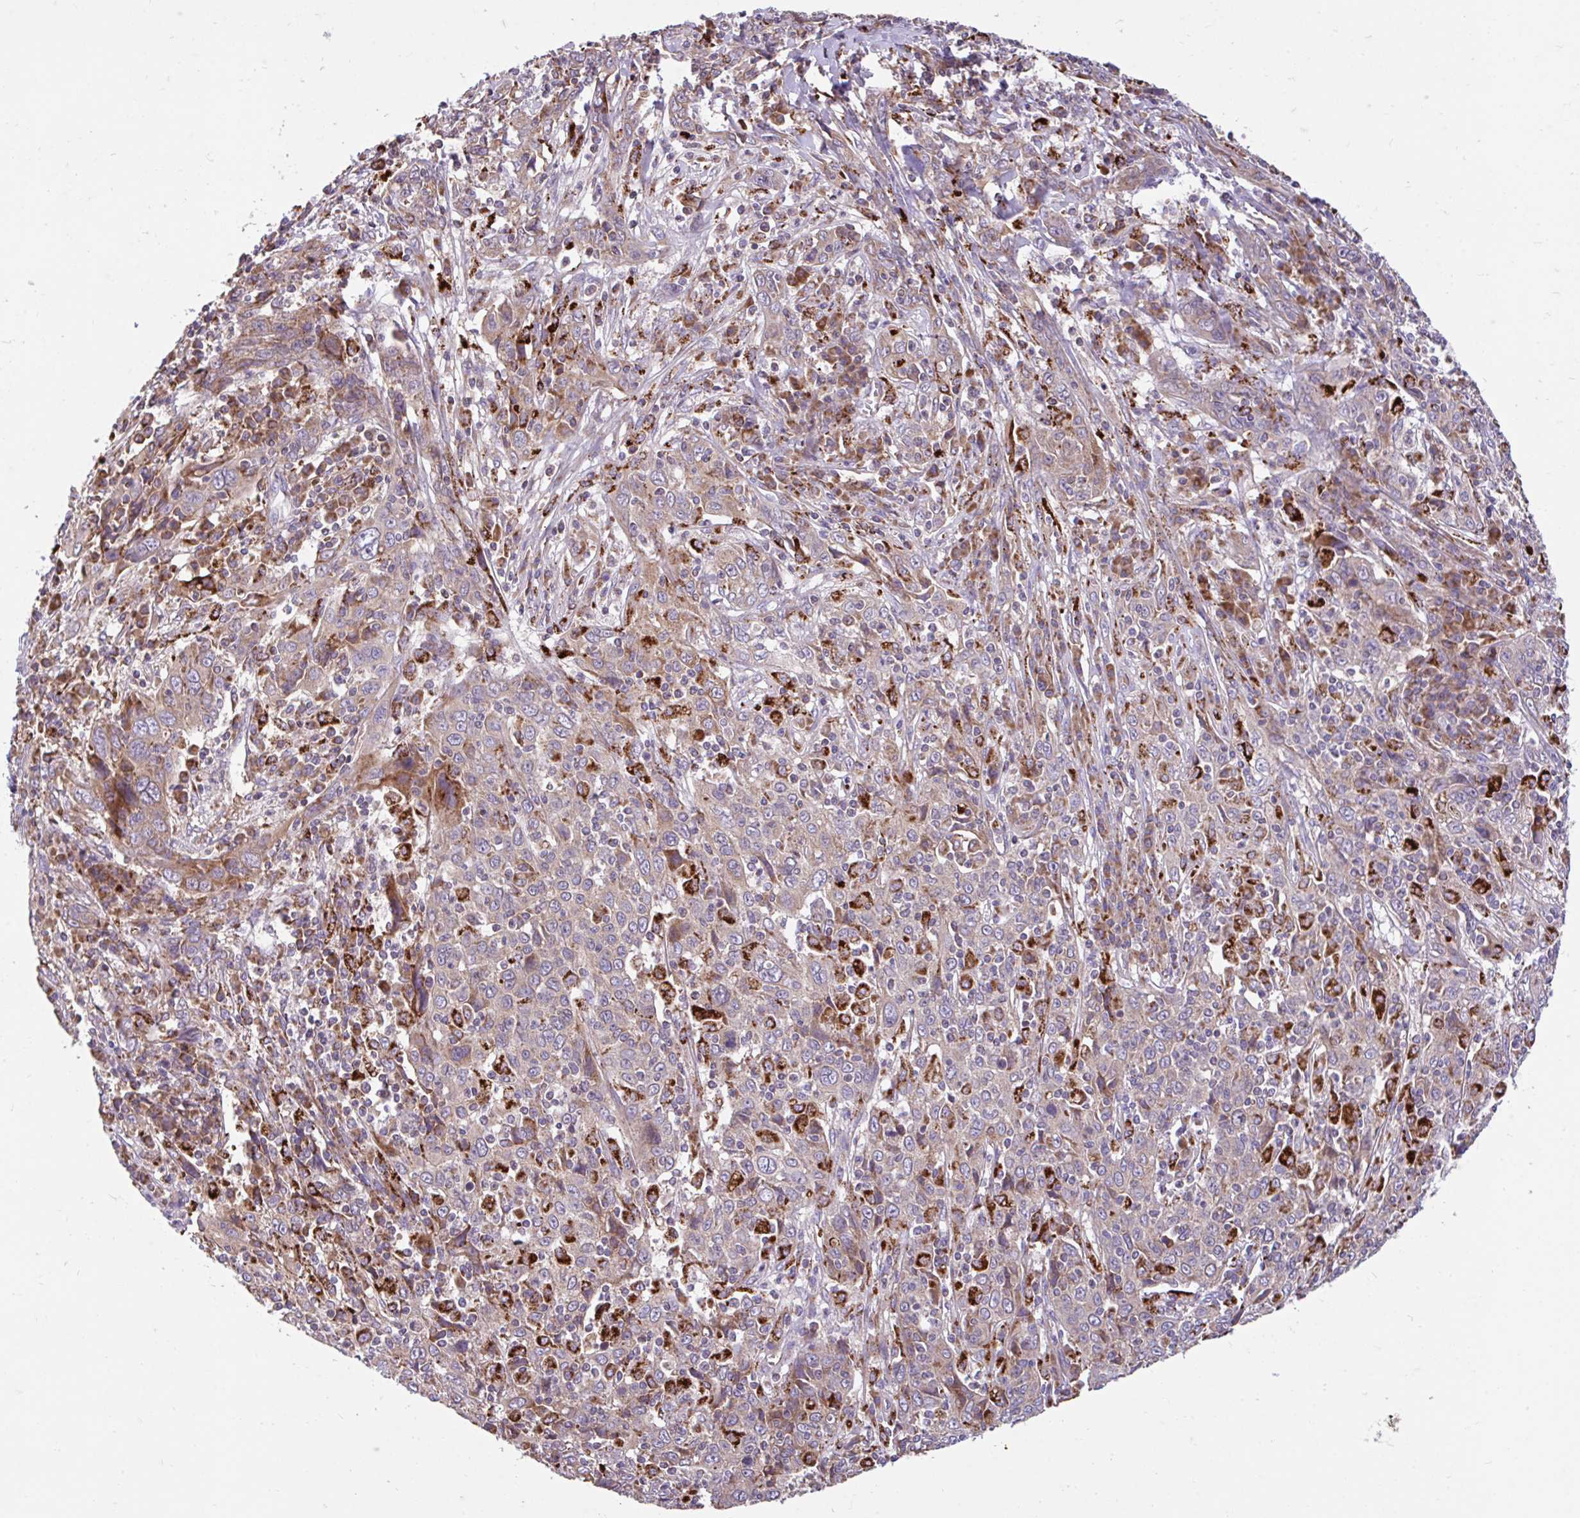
{"staining": {"intensity": "moderate", "quantity": "<25%", "location": "cytoplasmic/membranous"}, "tissue": "cervical cancer", "cell_type": "Tumor cells", "image_type": "cancer", "snomed": [{"axis": "morphology", "description": "Squamous cell carcinoma, NOS"}, {"axis": "topography", "description": "Cervix"}], "caption": "IHC (DAB (3,3'-diaminobenzidine)) staining of human cervical cancer (squamous cell carcinoma) demonstrates moderate cytoplasmic/membranous protein positivity in about <25% of tumor cells.", "gene": "RALBP1", "patient": {"sex": "female", "age": 46}}